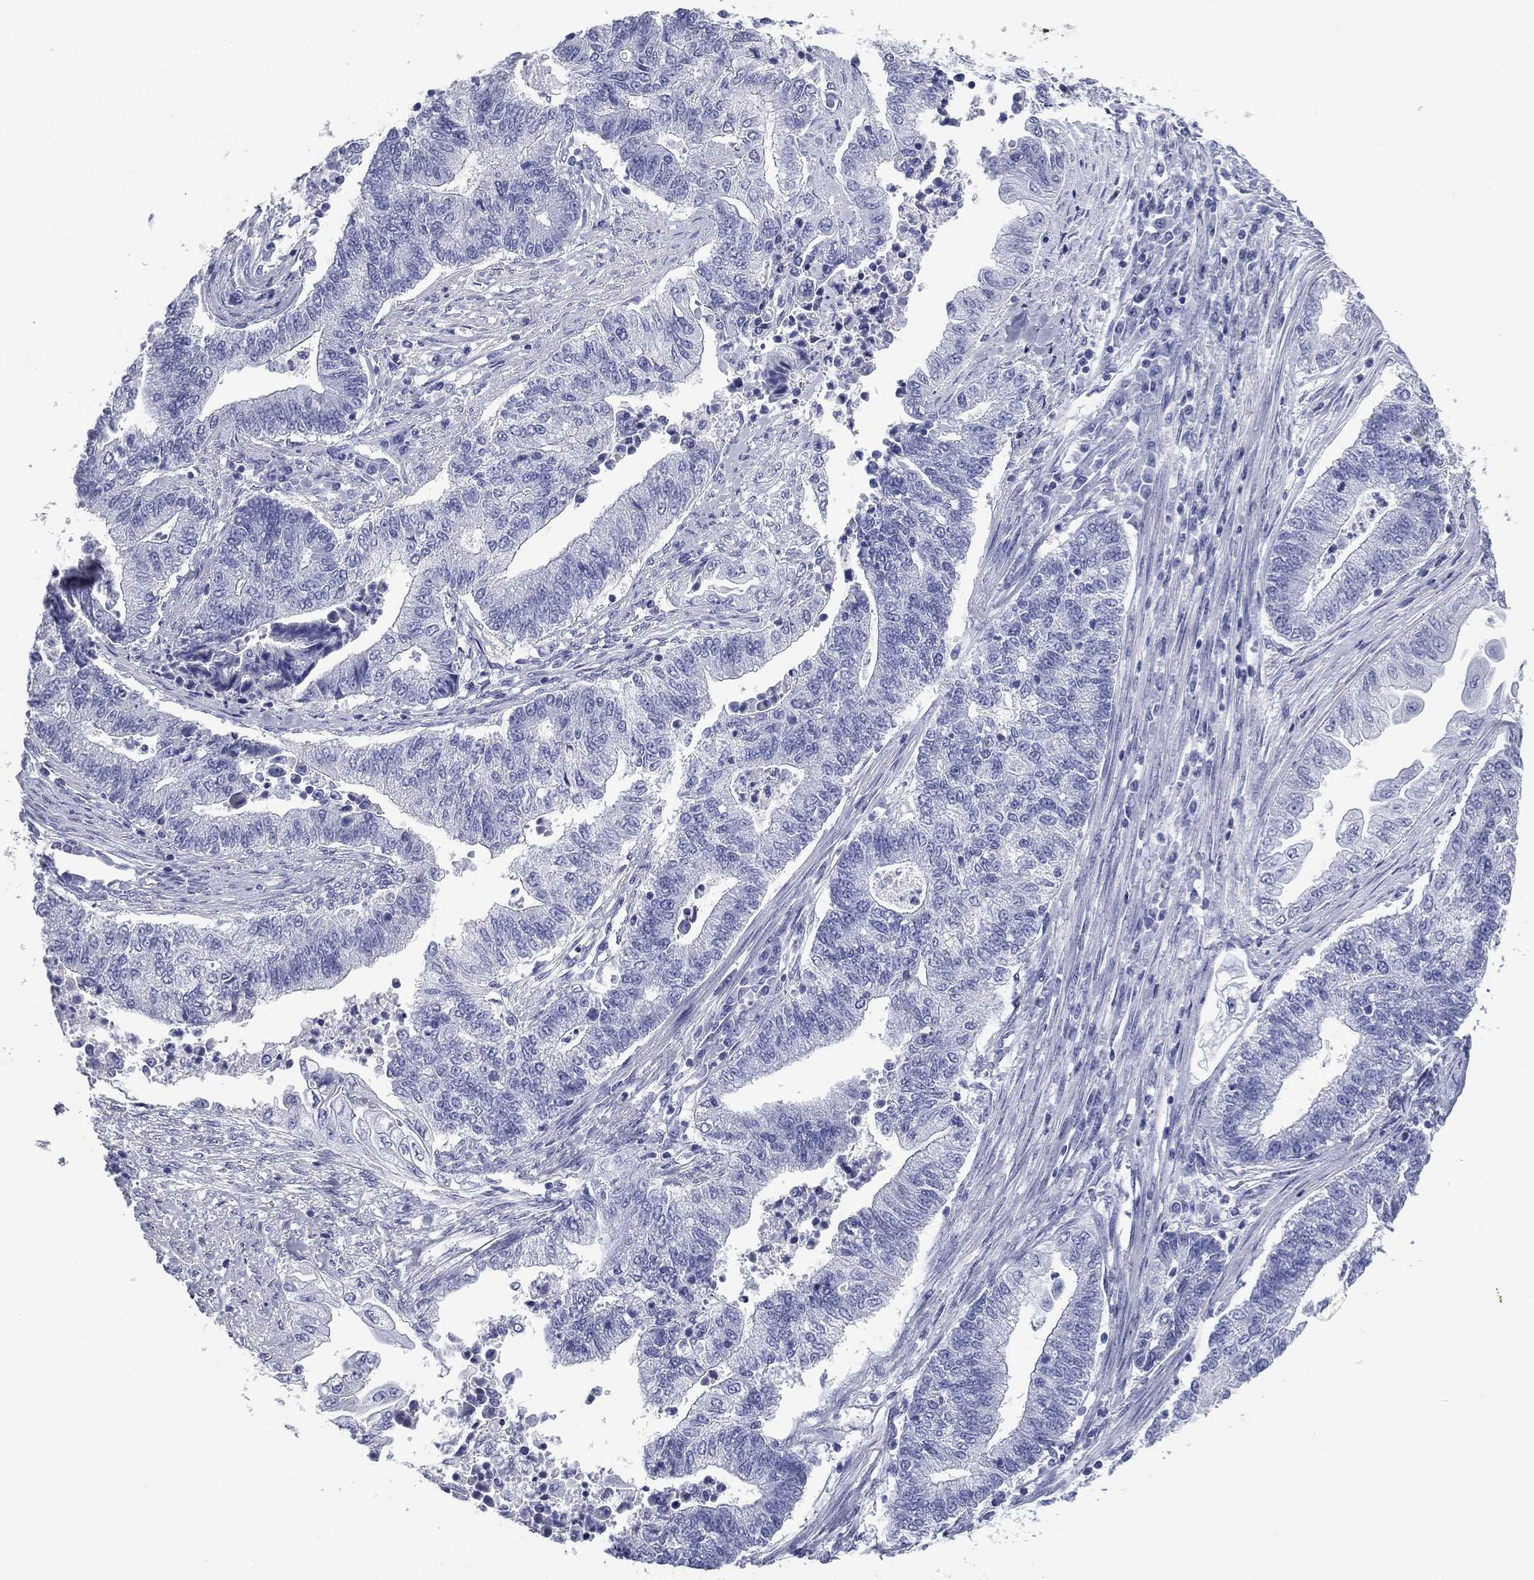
{"staining": {"intensity": "negative", "quantity": "none", "location": "none"}, "tissue": "endometrial cancer", "cell_type": "Tumor cells", "image_type": "cancer", "snomed": [{"axis": "morphology", "description": "Adenocarcinoma, NOS"}, {"axis": "topography", "description": "Uterus"}, {"axis": "topography", "description": "Endometrium"}], "caption": "Tumor cells show no significant expression in adenocarcinoma (endometrial).", "gene": "FCER2", "patient": {"sex": "female", "age": 54}}